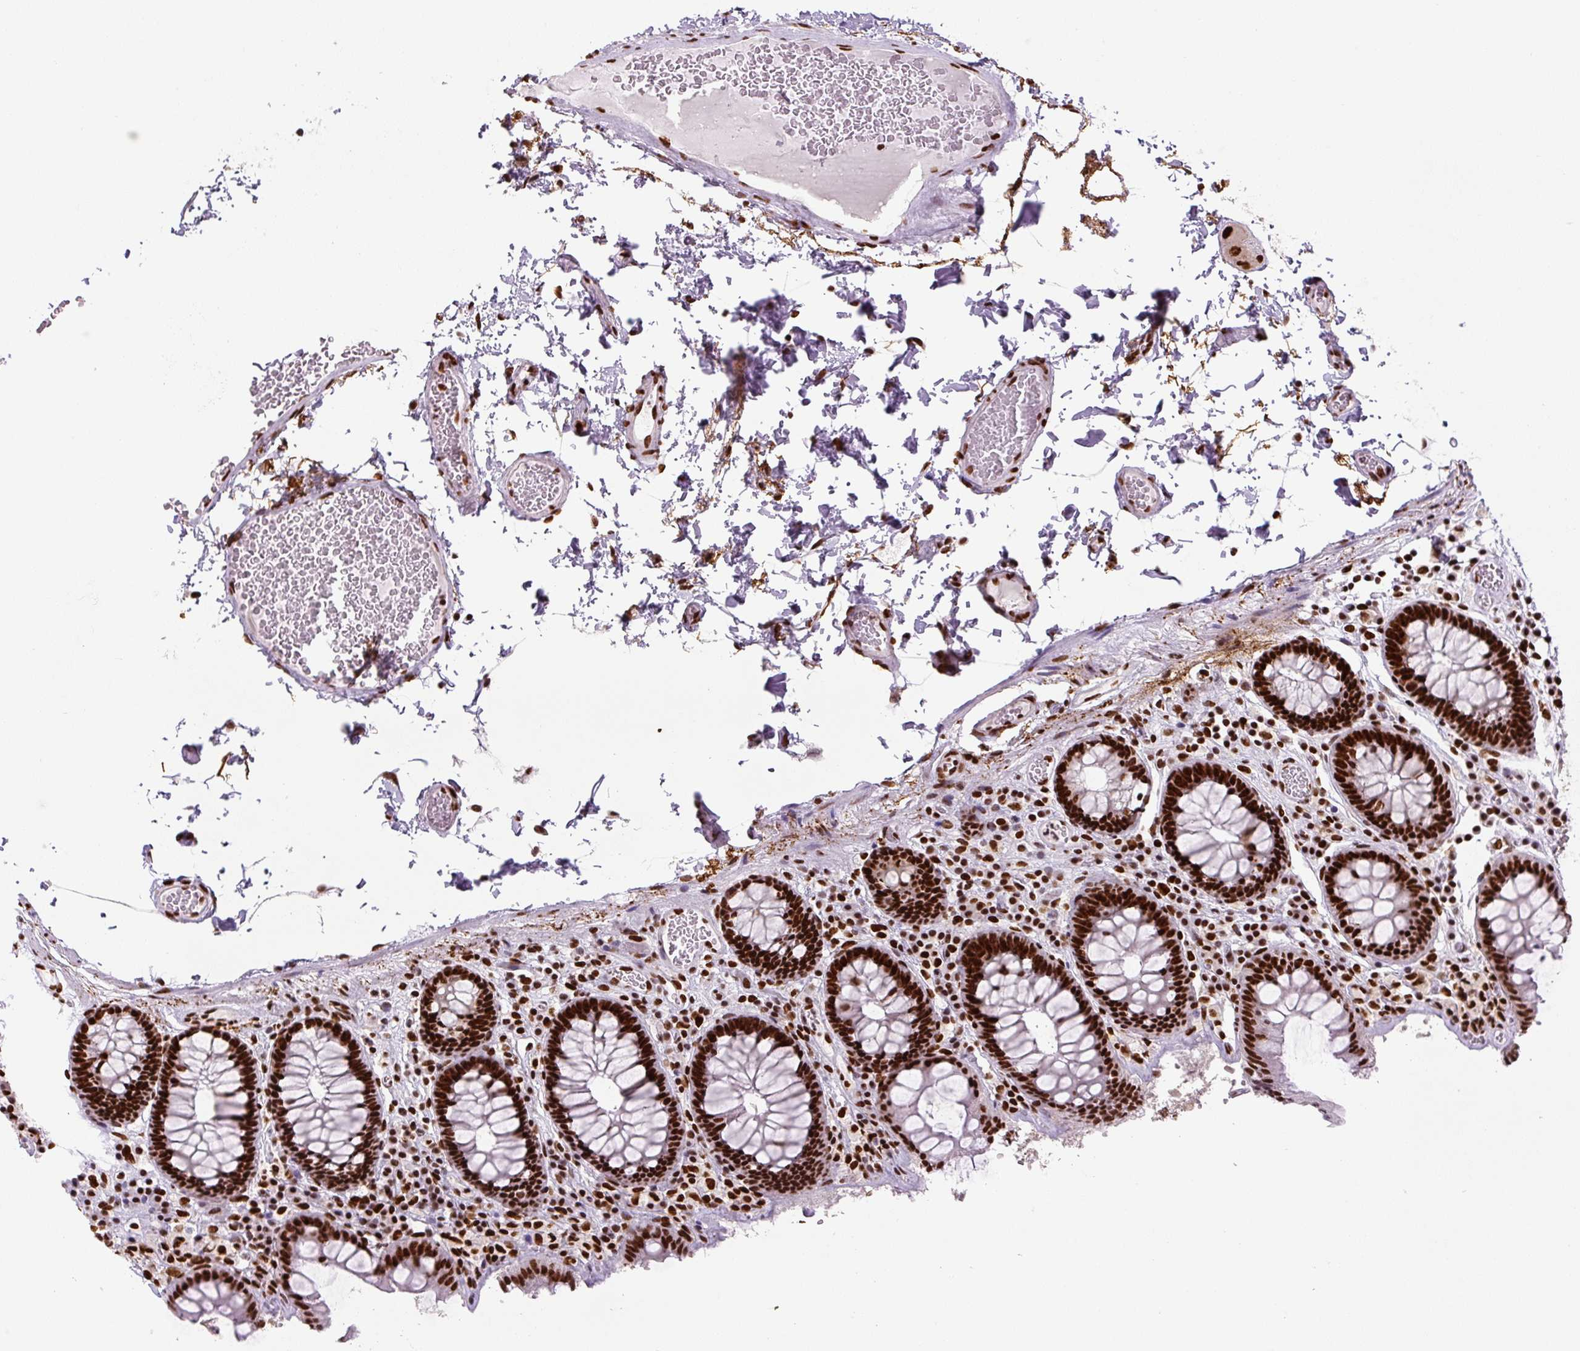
{"staining": {"intensity": "strong", "quantity": ">75%", "location": "nuclear"}, "tissue": "colon", "cell_type": "Endothelial cells", "image_type": "normal", "snomed": [{"axis": "morphology", "description": "Normal tissue, NOS"}, {"axis": "topography", "description": "Colon"}, {"axis": "topography", "description": "Peripheral nerve tissue"}], "caption": "A photomicrograph of human colon stained for a protein reveals strong nuclear brown staining in endothelial cells.", "gene": "FUS", "patient": {"sex": "male", "age": 84}}